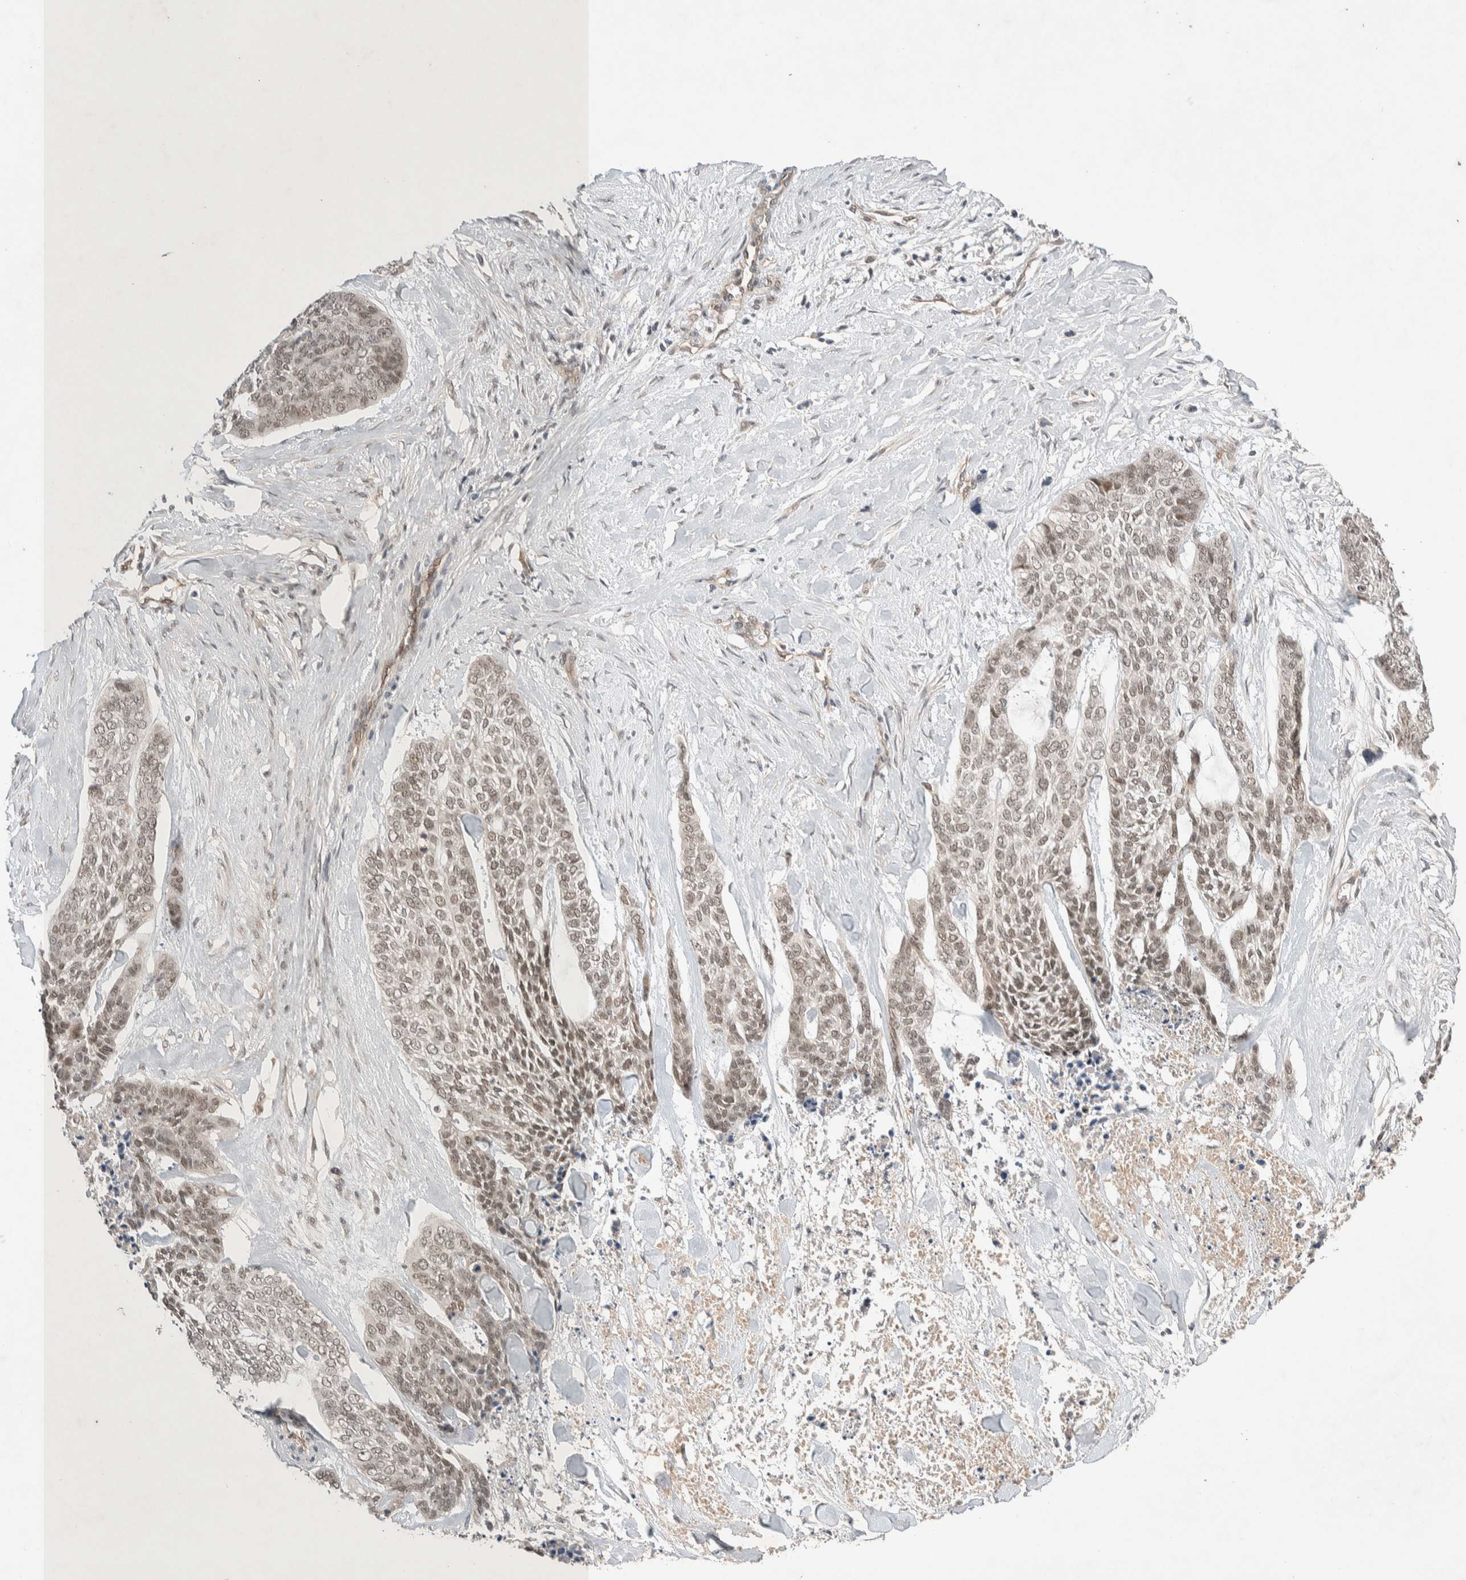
{"staining": {"intensity": "weak", "quantity": ">75%", "location": "nuclear"}, "tissue": "skin cancer", "cell_type": "Tumor cells", "image_type": "cancer", "snomed": [{"axis": "morphology", "description": "Basal cell carcinoma"}, {"axis": "topography", "description": "Skin"}], "caption": "Immunohistochemical staining of skin basal cell carcinoma displays low levels of weak nuclear protein expression in about >75% of tumor cells.", "gene": "ZNF704", "patient": {"sex": "female", "age": 64}}